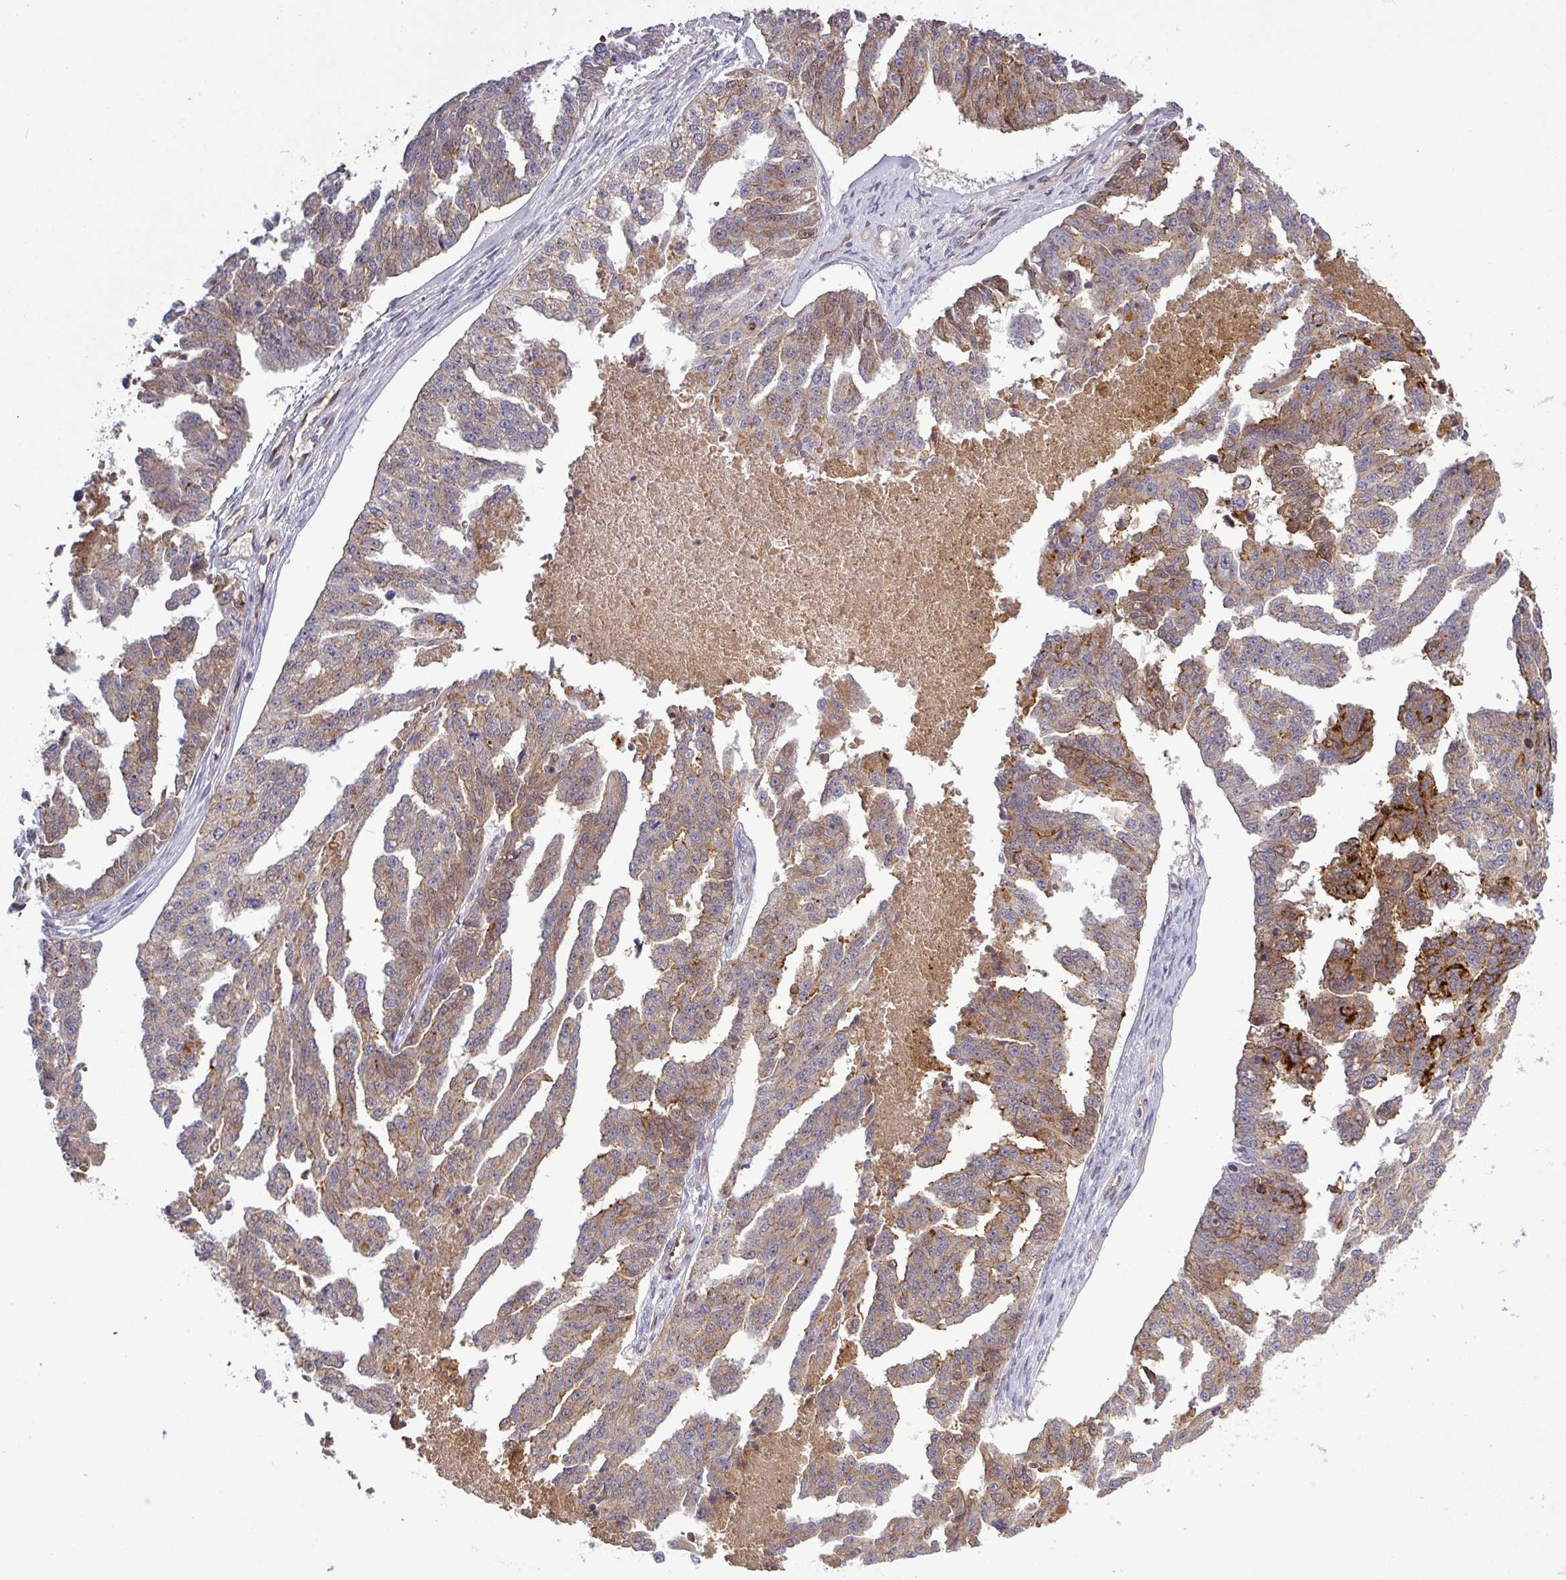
{"staining": {"intensity": "moderate", "quantity": "25%-75%", "location": "cytoplasmic/membranous"}, "tissue": "ovarian cancer", "cell_type": "Tumor cells", "image_type": "cancer", "snomed": [{"axis": "morphology", "description": "Cystadenocarcinoma, serous, NOS"}, {"axis": "topography", "description": "Ovary"}], "caption": "Immunohistochemistry histopathology image of ovarian serous cystadenocarcinoma stained for a protein (brown), which shows medium levels of moderate cytoplasmic/membranous staining in about 25%-75% of tumor cells.", "gene": "PCDH1", "patient": {"sex": "female", "age": 58}}